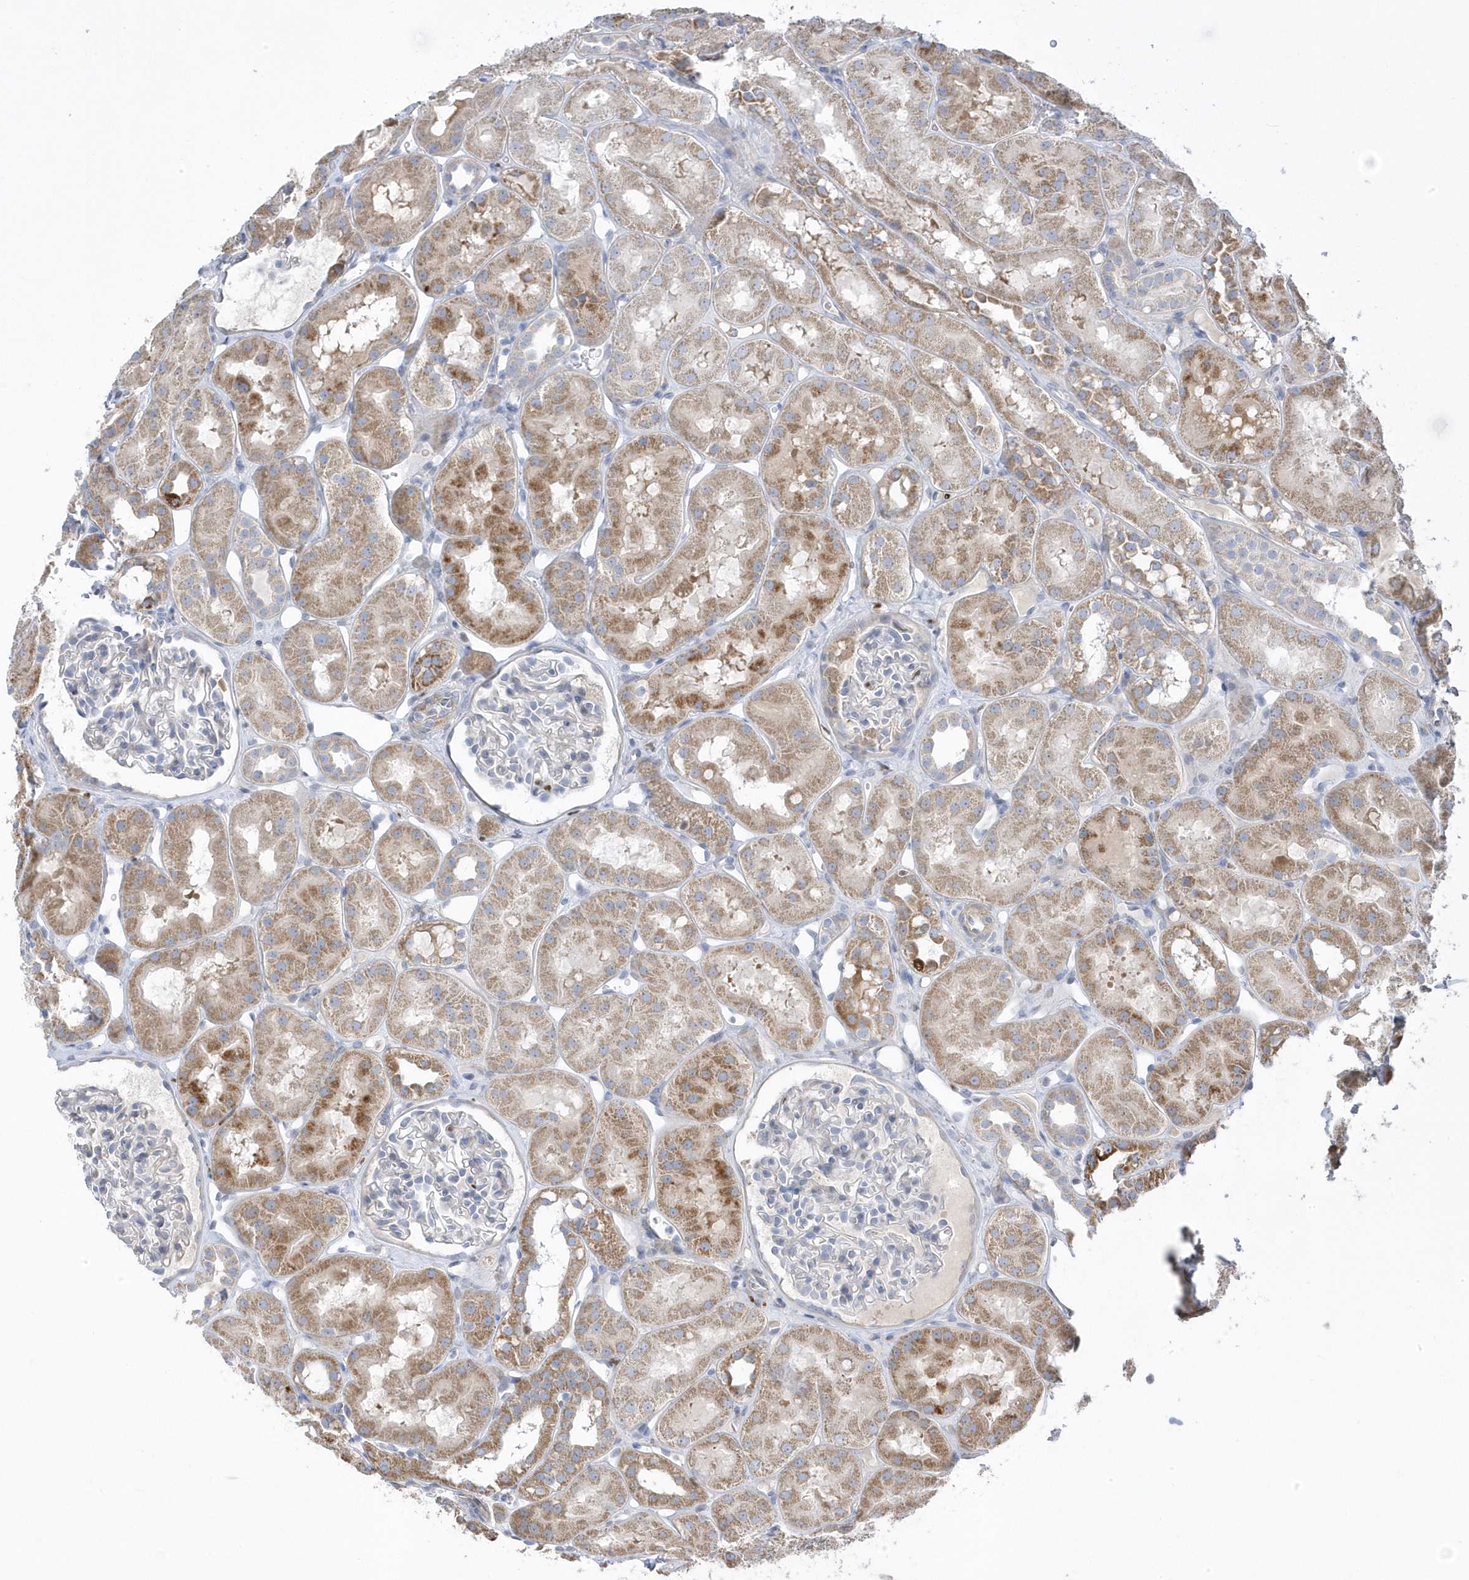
{"staining": {"intensity": "negative", "quantity": "none", "location": "none"}, "tissue": "kidney", "cell_type": "Cells in glomeruli", "image_type": "normal", "snomed": [{"axis": "morphology", "description": "Normal tissue, NOS"}, {"axis": "topography", "description": "Kidney"}], "caption": "This is an immunohistochemistry (IHC) histopathology image of unremarkable human kidney. There is no positivity in cells in glomeruli.", "gene": "GTPBP6", "patient": {"sex": "male", "age": 16}}